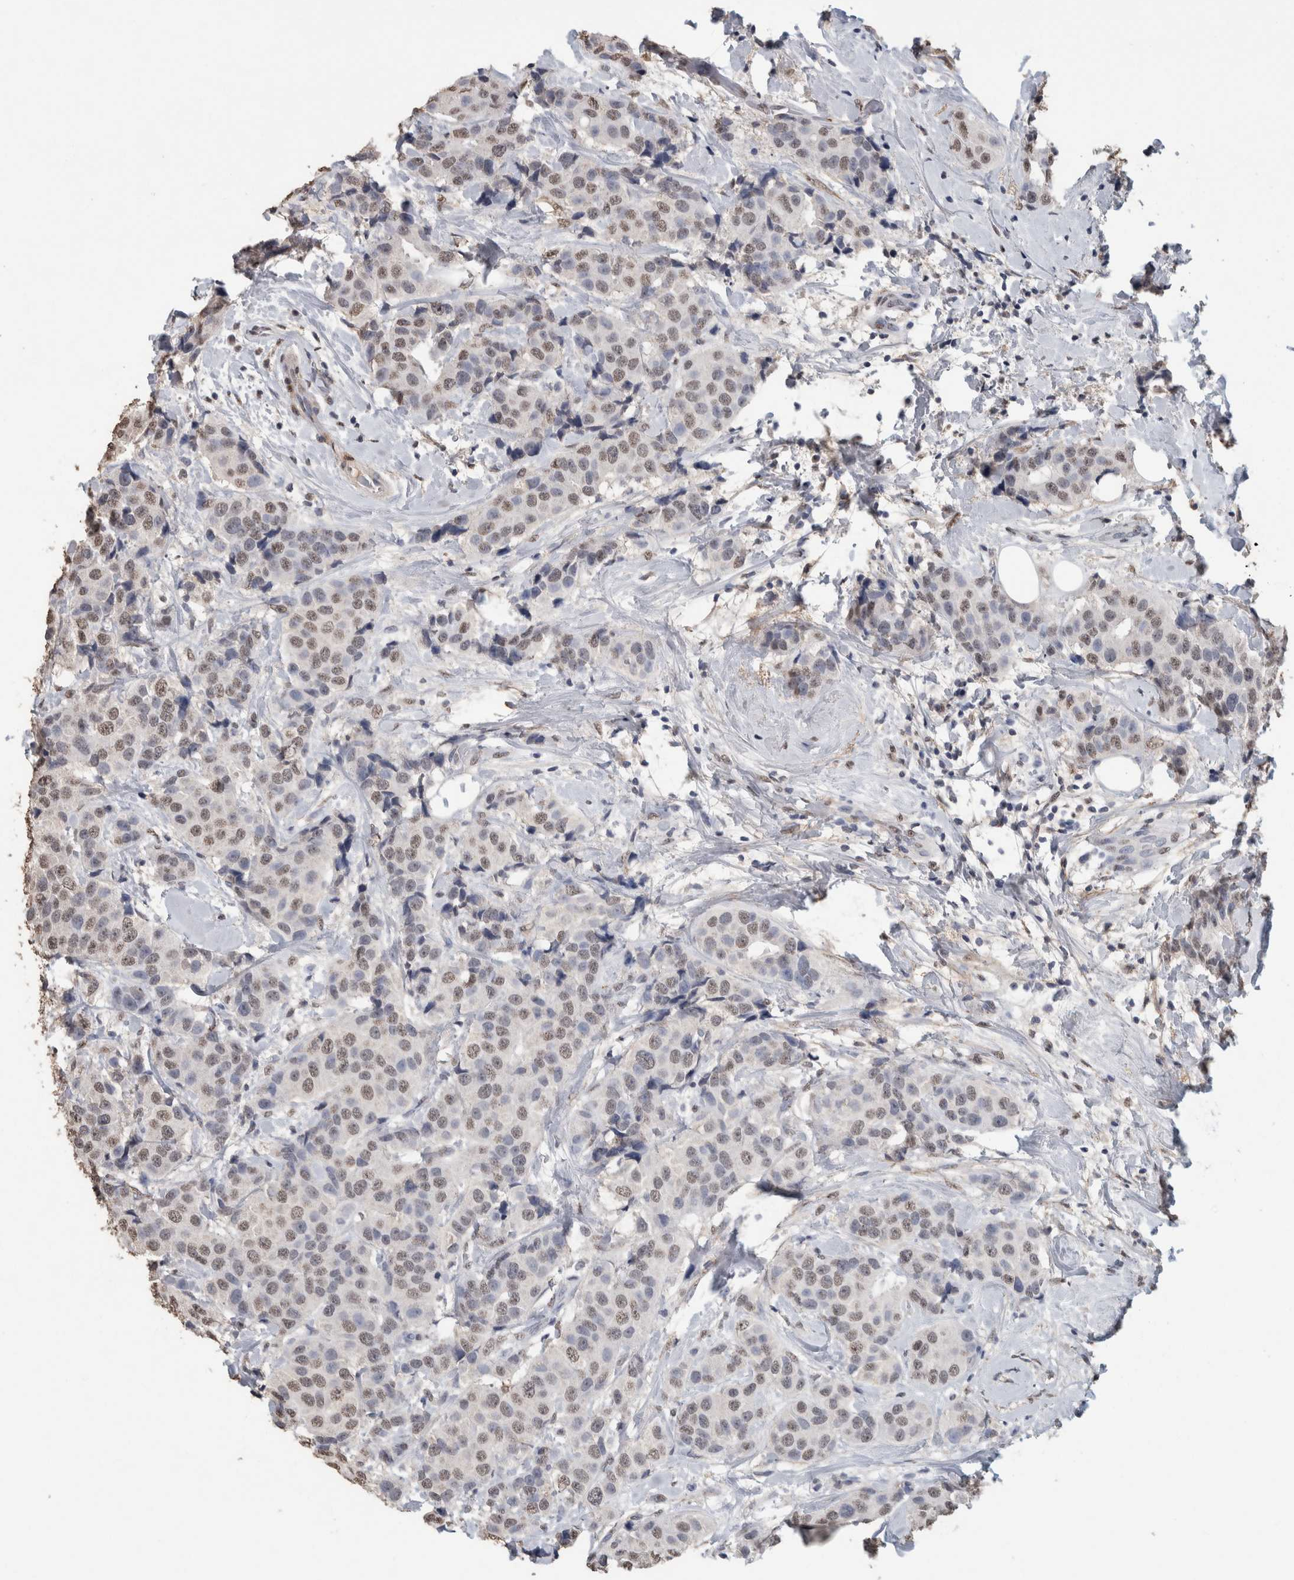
{"staining": {"intensity": "weak", "quantity": ">75%", "location": "nuclear"}, "tissue": "breast cancer", "cell_type": "Tumor cells", "image_type": "cancer", "snomed": [{"axis": "morphology", "description": "Normal tissue, NOS"}, {"axis": "morphology", "description": "Duct carcinoma"}, {"axis": "topography", "description": "Breast"}], "caption": "An image of human breast cancer (infiltrating ductal carcinoma) stained for a protein reveals weak nuclear brown staining in tumor cells. The protein is stained brown, and the nuclei are stained in blue (DAB IHC with brightfield microscopy, high magnification).", "gene": "LTBP1", "patient": {"sex": "female", "age": 39}}